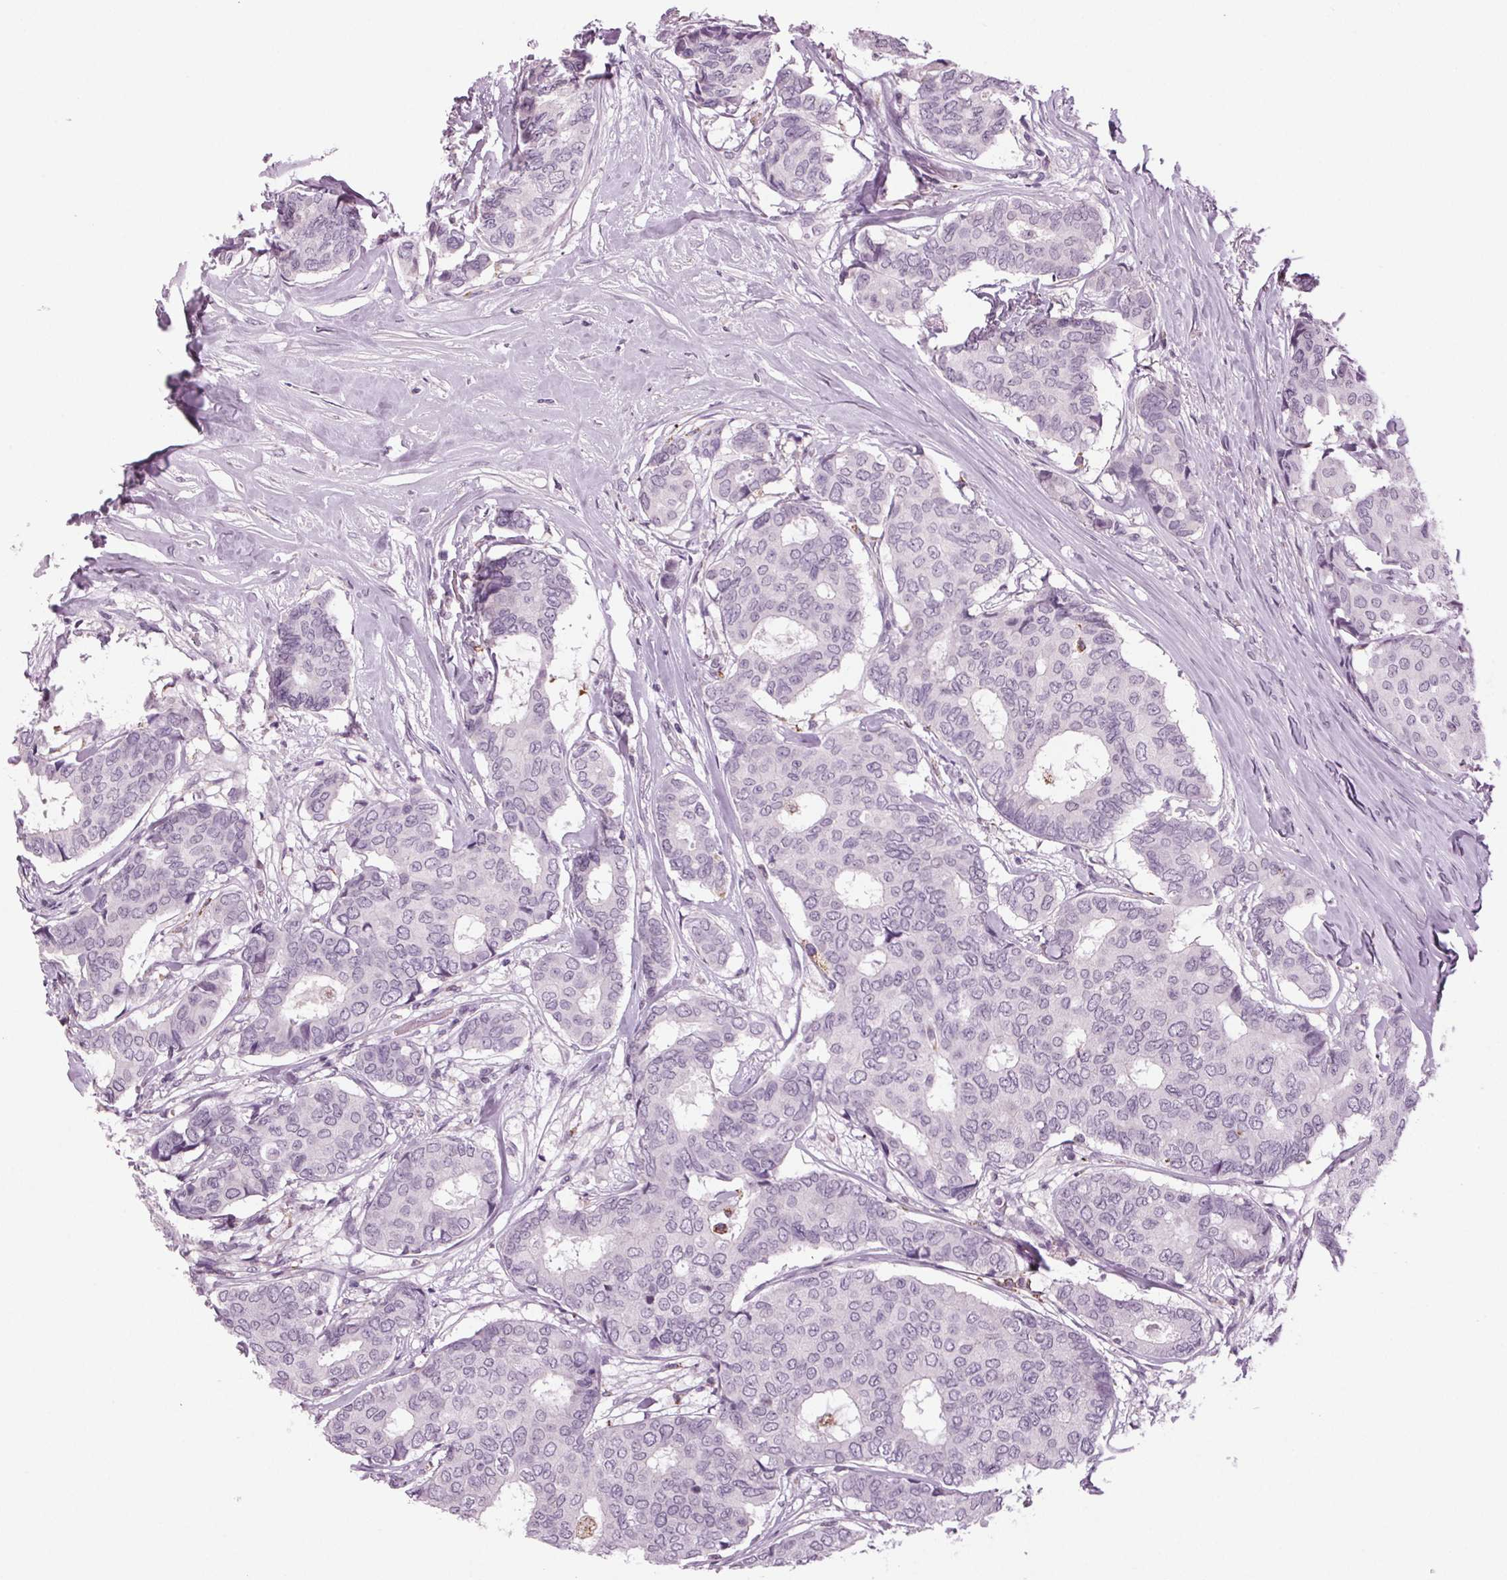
{"staining": {"intensity": "negative", "quantity": "none", "location": "none"}, "tissue": "breast cancer", "cell_type": "Tumor cells", "image_type": "cancer", "snomed": [{"axis": "morphology", "description": "Duct carcinoma"}, {"axis": "topography", "description": "Breast"}], "caption": "The micrograph reveals no significant positivity in tumor cells of infiltrating ductal carcinoma (breast).", "gene": "DNAH12", "patient": {"sex": "female", "age": 75}}